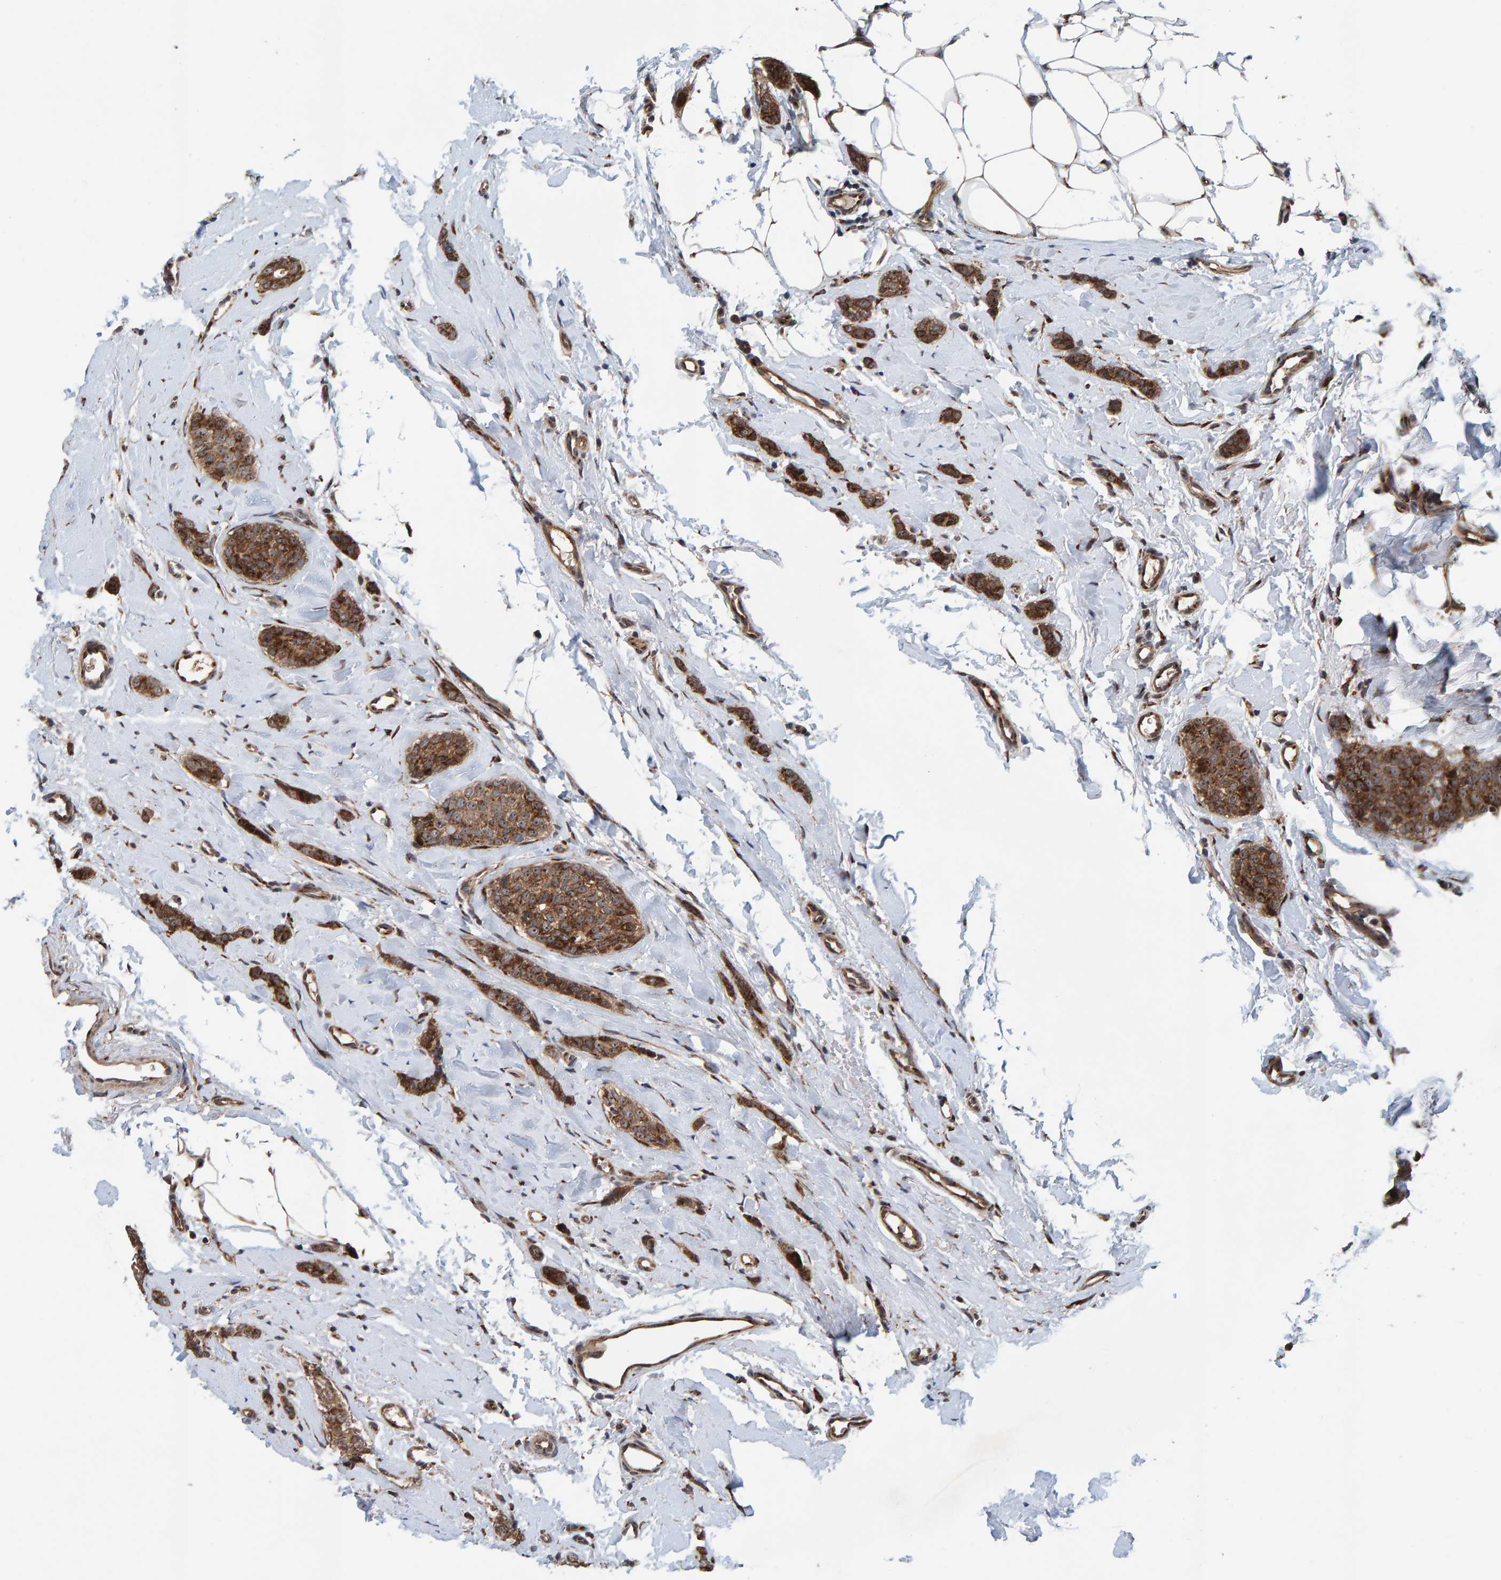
{"staining": {"intensity": "moderate", "quantity": ">75%", "location": "cytoplasmic/membranous,nuclear"}, "tissue": "breast cancer", "cell_type": "Tumor cells", "image_type": "cancer", "snomed": [{"axis": "morphology", "description": "Lobular carcinoma"}, {"axis": "topography", "description": "Skin"}, {"axis": "topography", "description": "Breast"}], "caption": "Moderate cytoplasmic/membranous and nuclear protein expression is identified in about >75% of tumor cells in breast cancer. (DAB (3,3'-diaminobenzidine) IHC with brightfield microscopy, high magnification).", "gene": "CCDC25", "patient": {"sex": "female", "age": 46}}